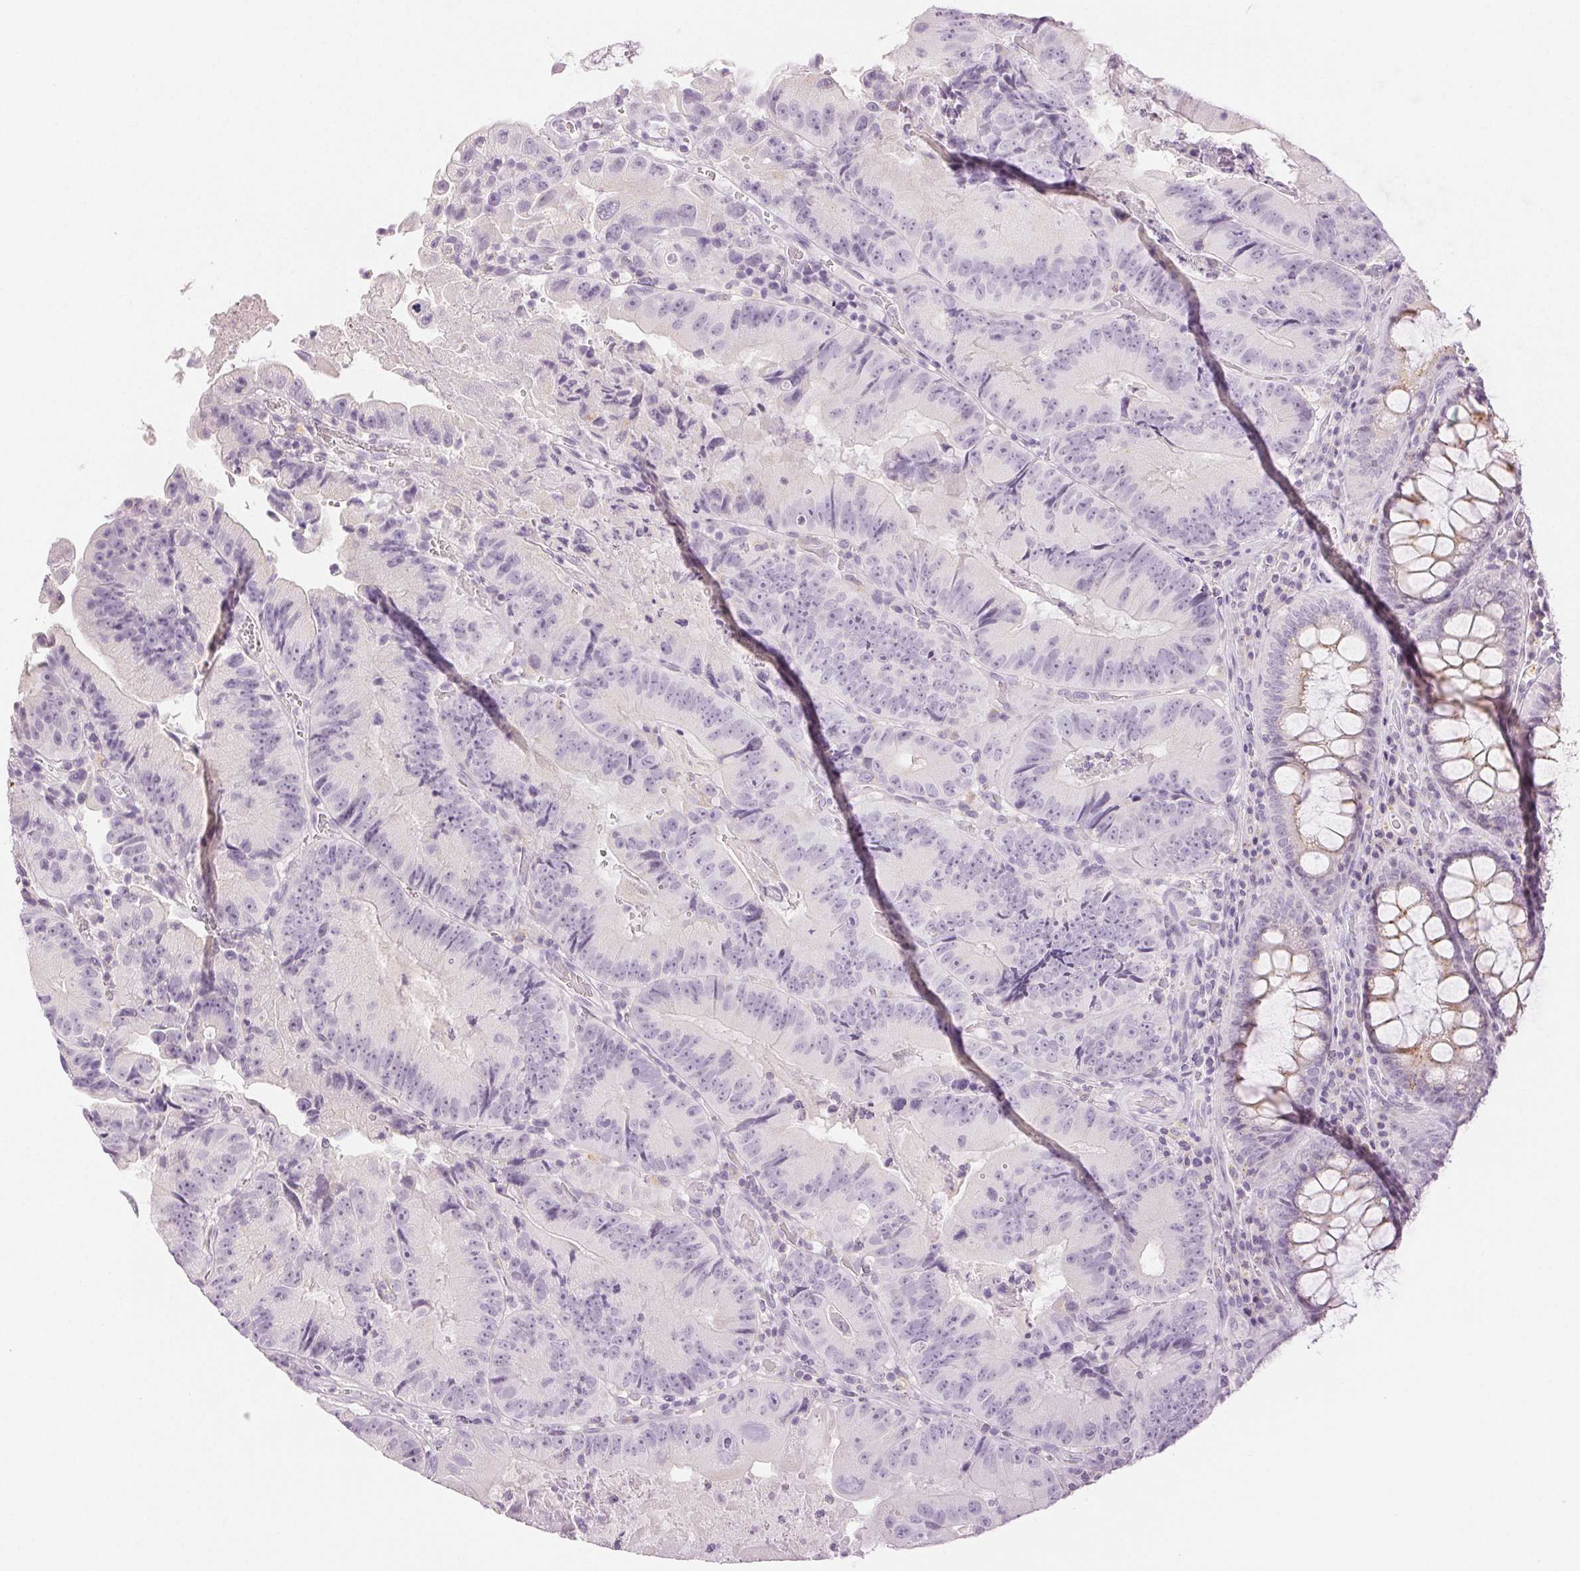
{"staining": {"intensity": "negative", "quantity": "none", "location": "none"}, "tissue": "colorectal cancer", "cell_type": "Tumor cells", "image_type": "cancer", "snomed": [{"axis": "morphology", "description": "Adenocarcinoma, NOS"}, {"axis": "topography", "description": "Colon"}], "caption": "The image demonstrates no significant expression in tumor cells of colorectal cancer (adenocarcinoma).", "gene": "SLC5A2", "patient": {"sex": "female", "age": 86}}